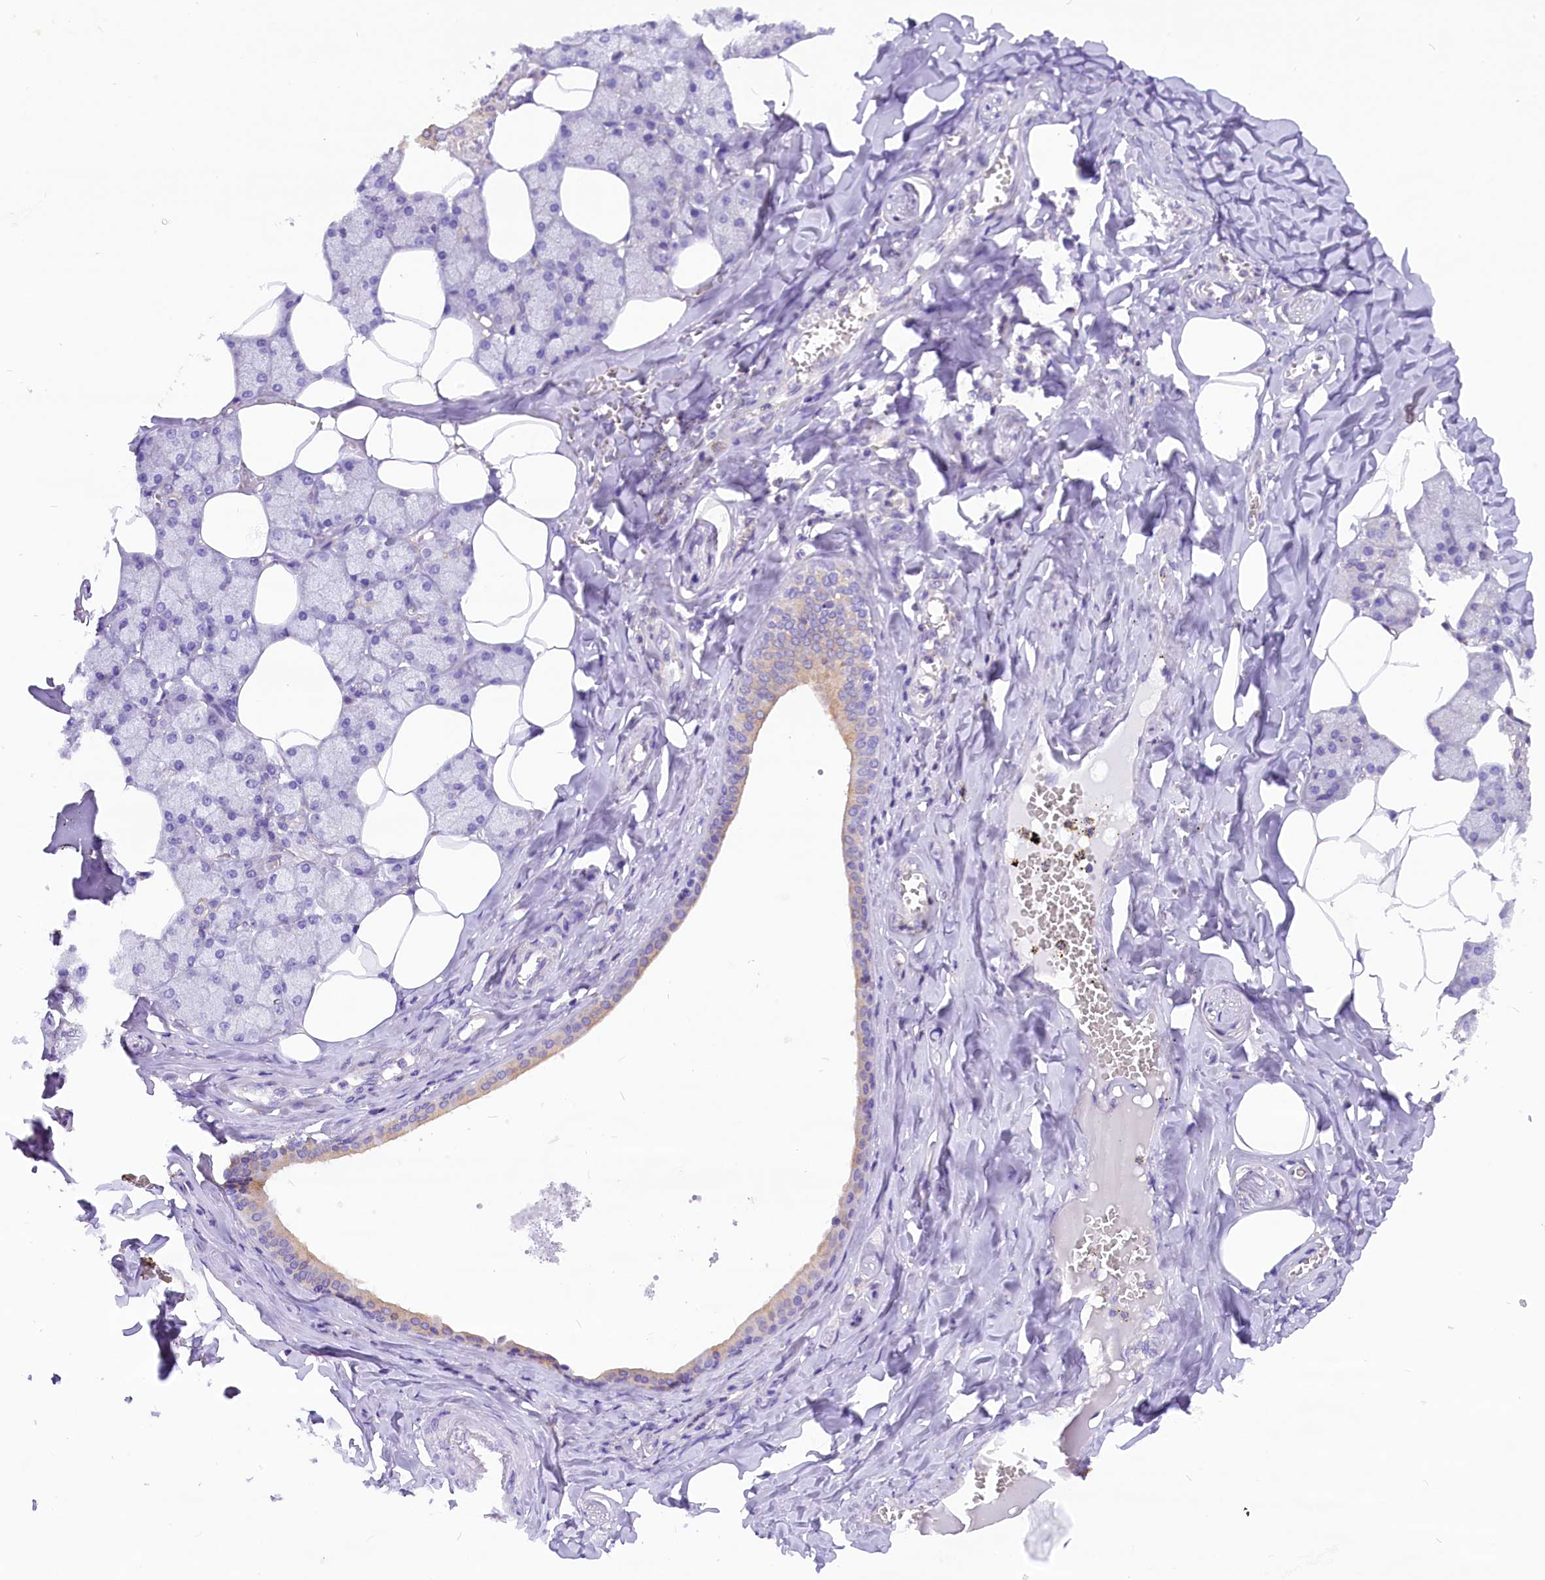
{"staining": {"intensity": "weak", "quantity": "<25%", "location": "cytoplasmic/membranous"}, "tissue": "salivary gland", "cell_type": "Glandular cells", "image_type": "normal", "snomed": [{"axis": "morphology", "description": "Normal tissue, NOS"}, {"axis": "topography", "description": "Salivary gland"}], "caption": "This is an immunohistochemistry (IHC) histopathology image of unremarkable human salivary gland. There is no staining in glandular cells.", "gene": "AP3B2", "patient": {"sex": "male", "age": 62}}